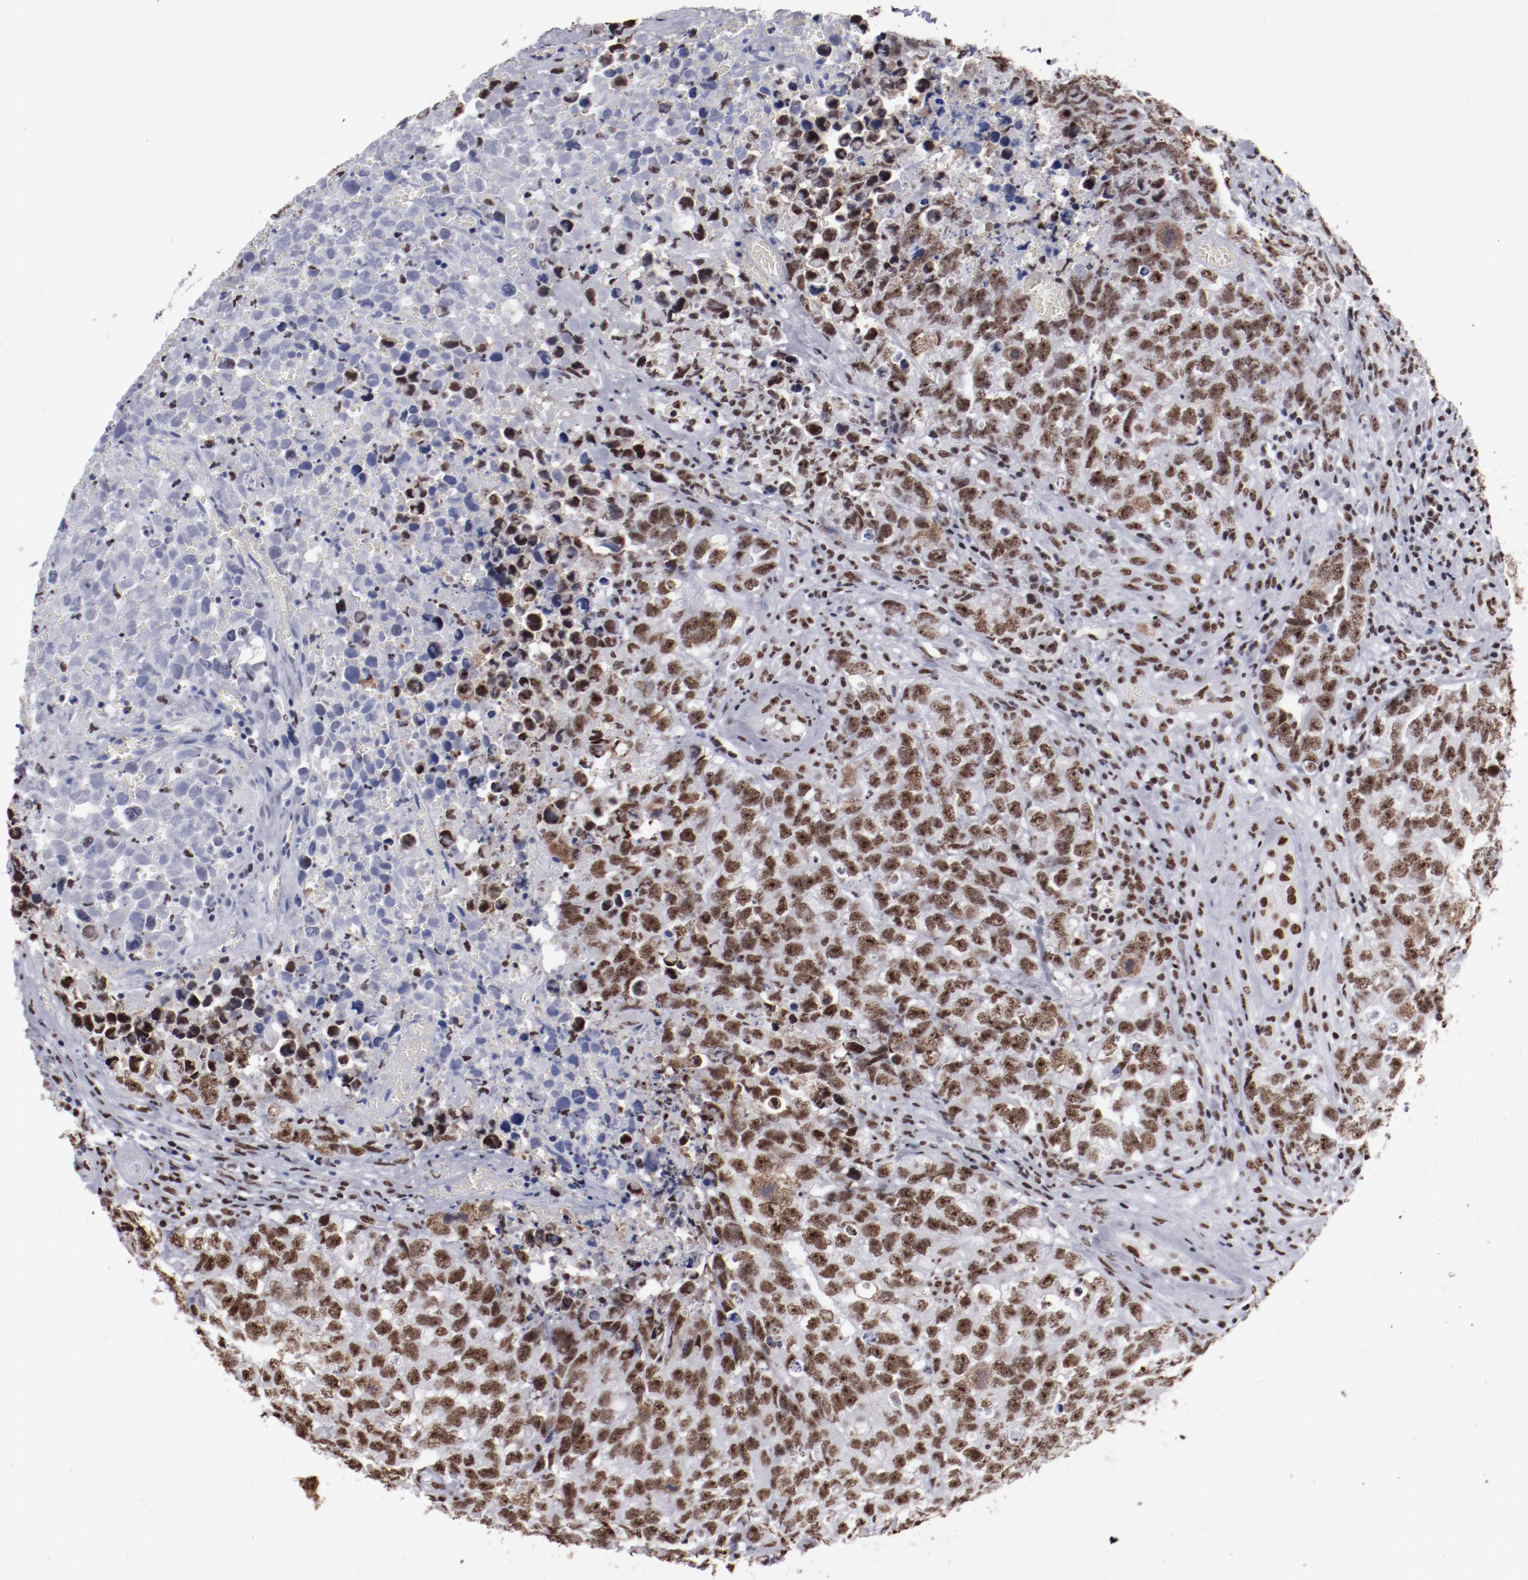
{"staining": {"intensity": "strong", "quantity": ">75%", "location": "nuclear"}, "tissue": "testis cancer", "cell_type": "Tumor cells", "image_type": "cancer", "snomed": [{"axis": "morphology", "description": "Carcinoma, Embryonal, NOS"}, {"axis": "topography", "description": "Testis"}], "caption": "Protein expression analysis of human testis cancer reveals strong nuclear positivity in approximately >75% of tumor cells.", "gene": "HNRNPA2B1", "patient": {"sex": "male", "age": 31}}